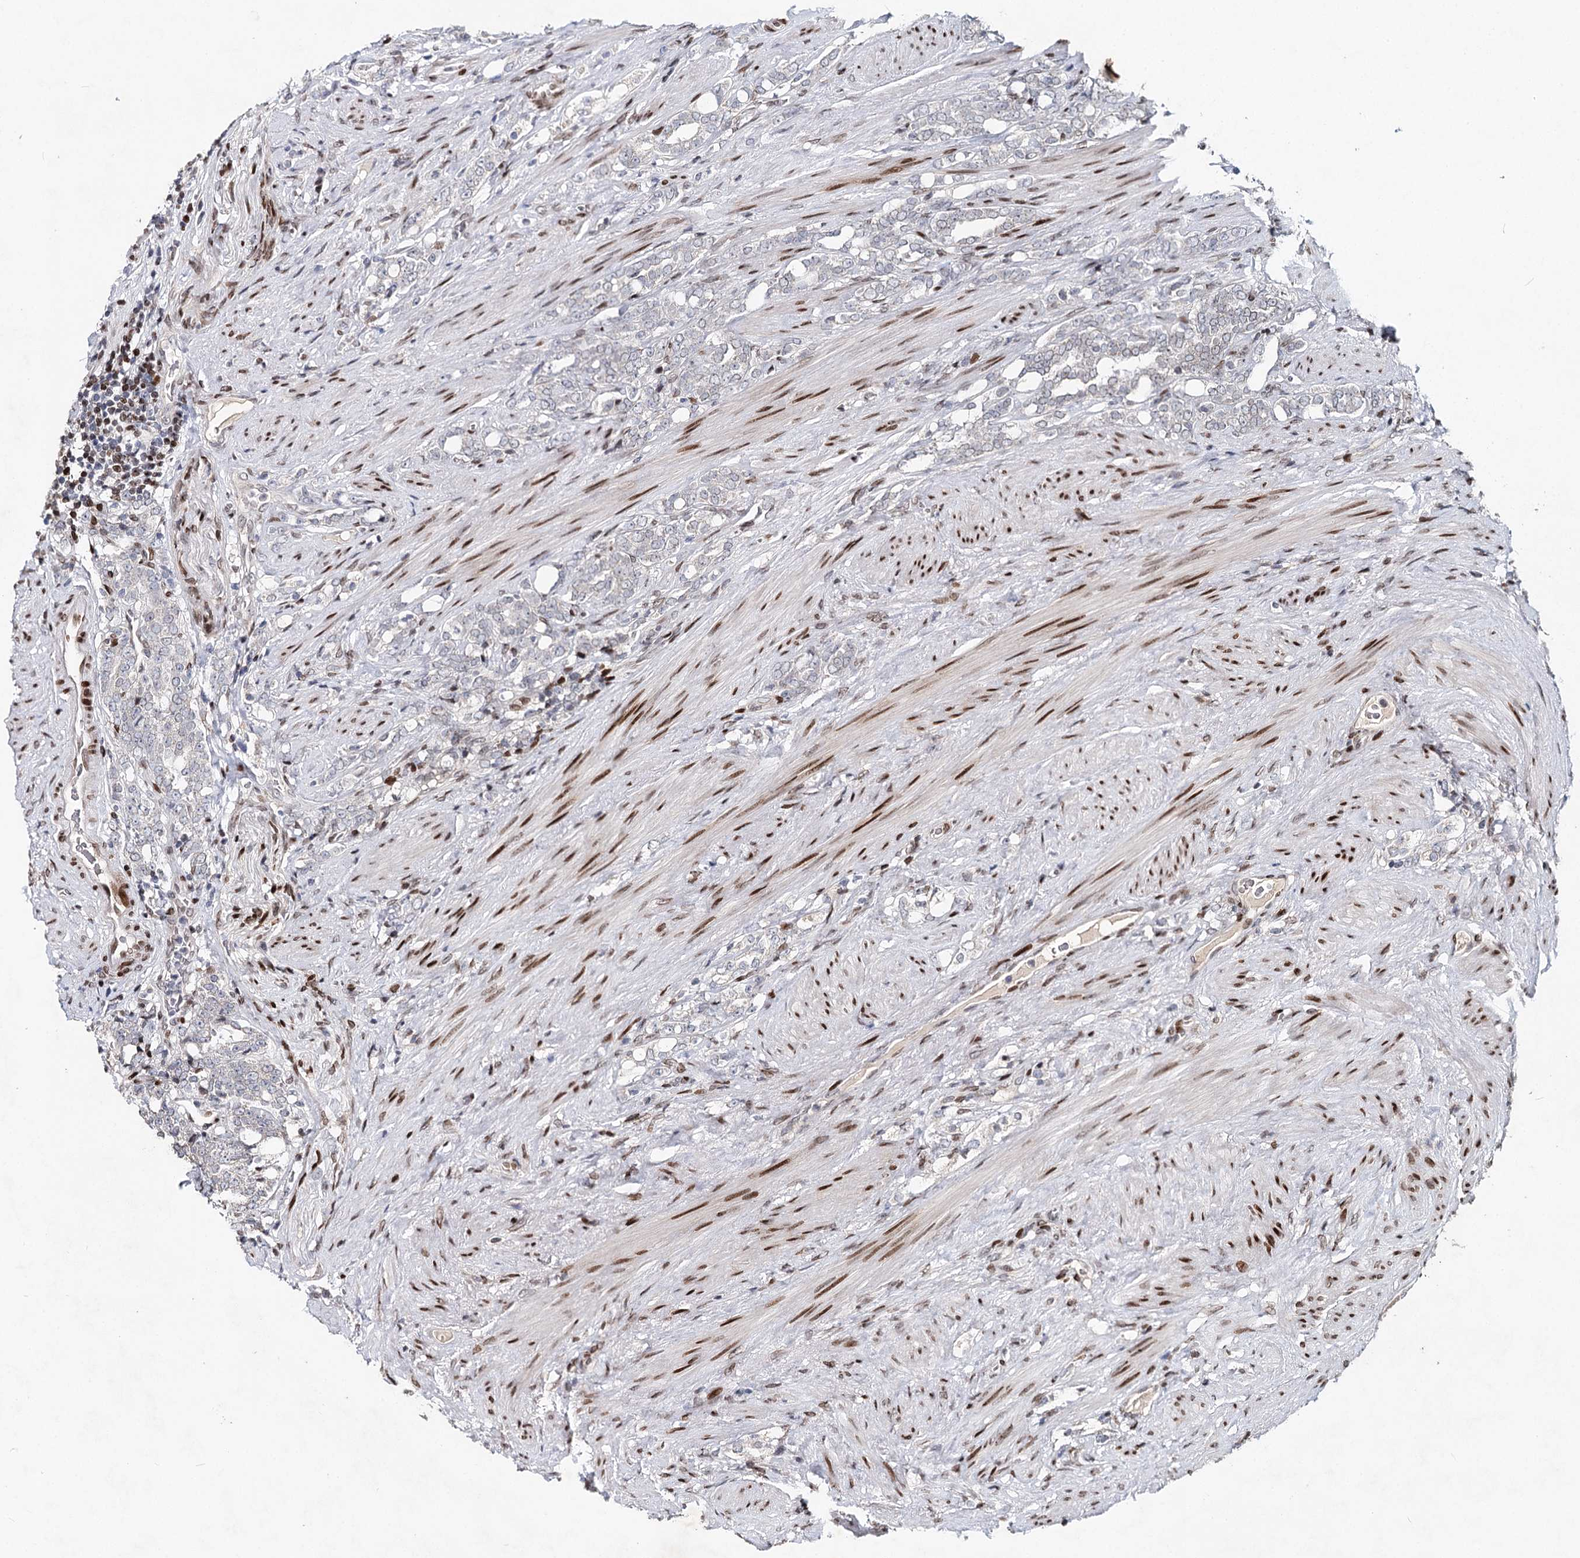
{"staining": {"intensity": "negative", "quantity": "none", "location": "none"}, "tissue": "prostate cancer", "cell_type": "Tumor cells", "image_type": "cancer", "snomed": [{"axis": "morphology", "description": "Adenocarcinoma, High grade"}, {"axis": "topography", "description": "Prostate"}], "caption": "Tumor cells are negative for protein expression in human prostate cancer.", "gene": "FRMD4A", "patient": {"sex": "male", "age": 64}}